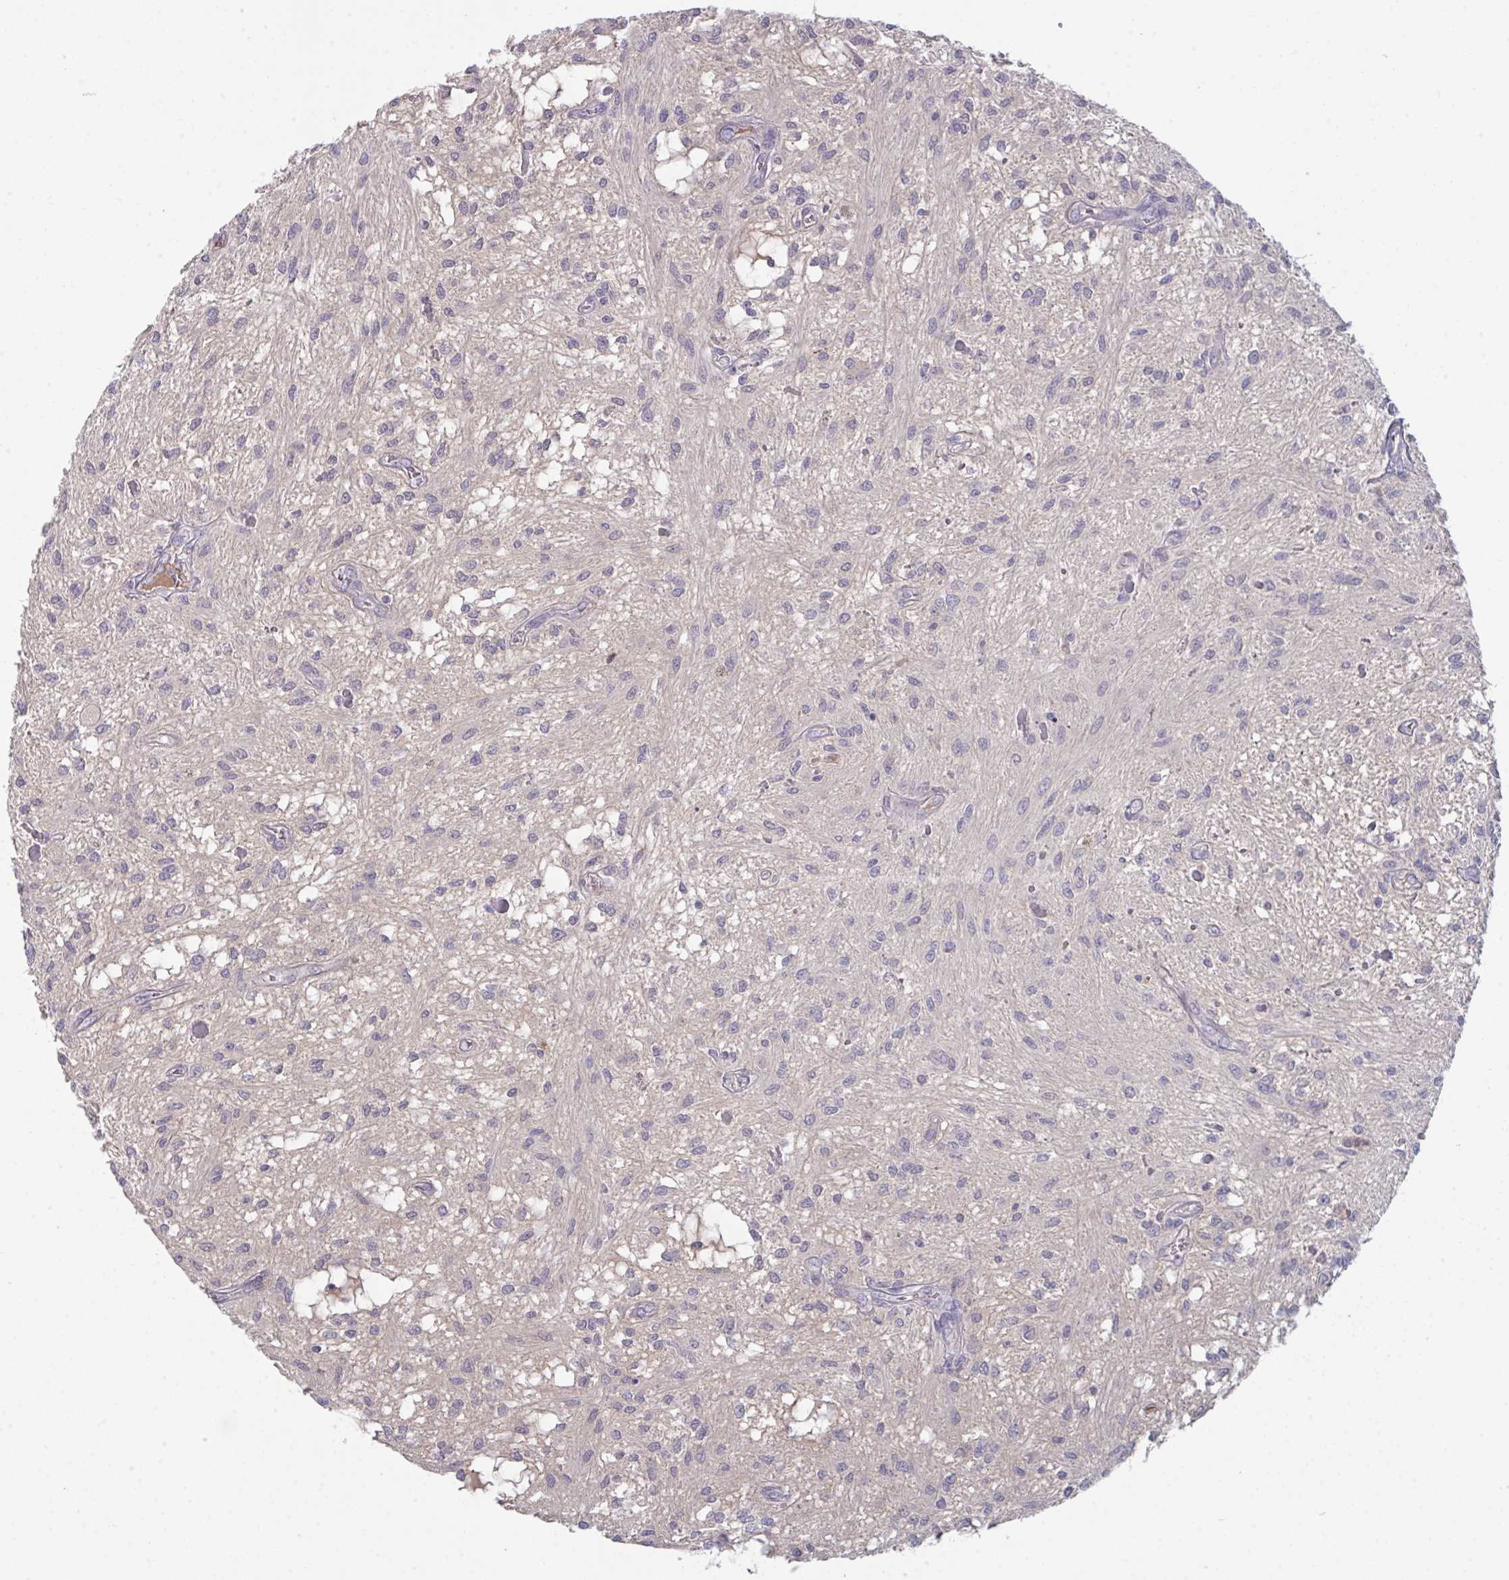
{"staining": {"intensity": "negative", "quantity": "none", "location": "none"}, "tissue": "glioma", "cell_type": "Tumor cells", "image_type": "cancer", "snomed": [{"axis": "morphology", "description": "Glioma, malignant, Low grade"}, {"axis": "topography", "description": "Cerebellum"}], "caption": "Tumor cells are negative for brown protein staining in glioma. The staining is performed using DAB brown chromogen with nuclei counter-stained in using hematoxylin.", "gene": "HGFAC", "patient": {"sex": "female", "age": 14}}